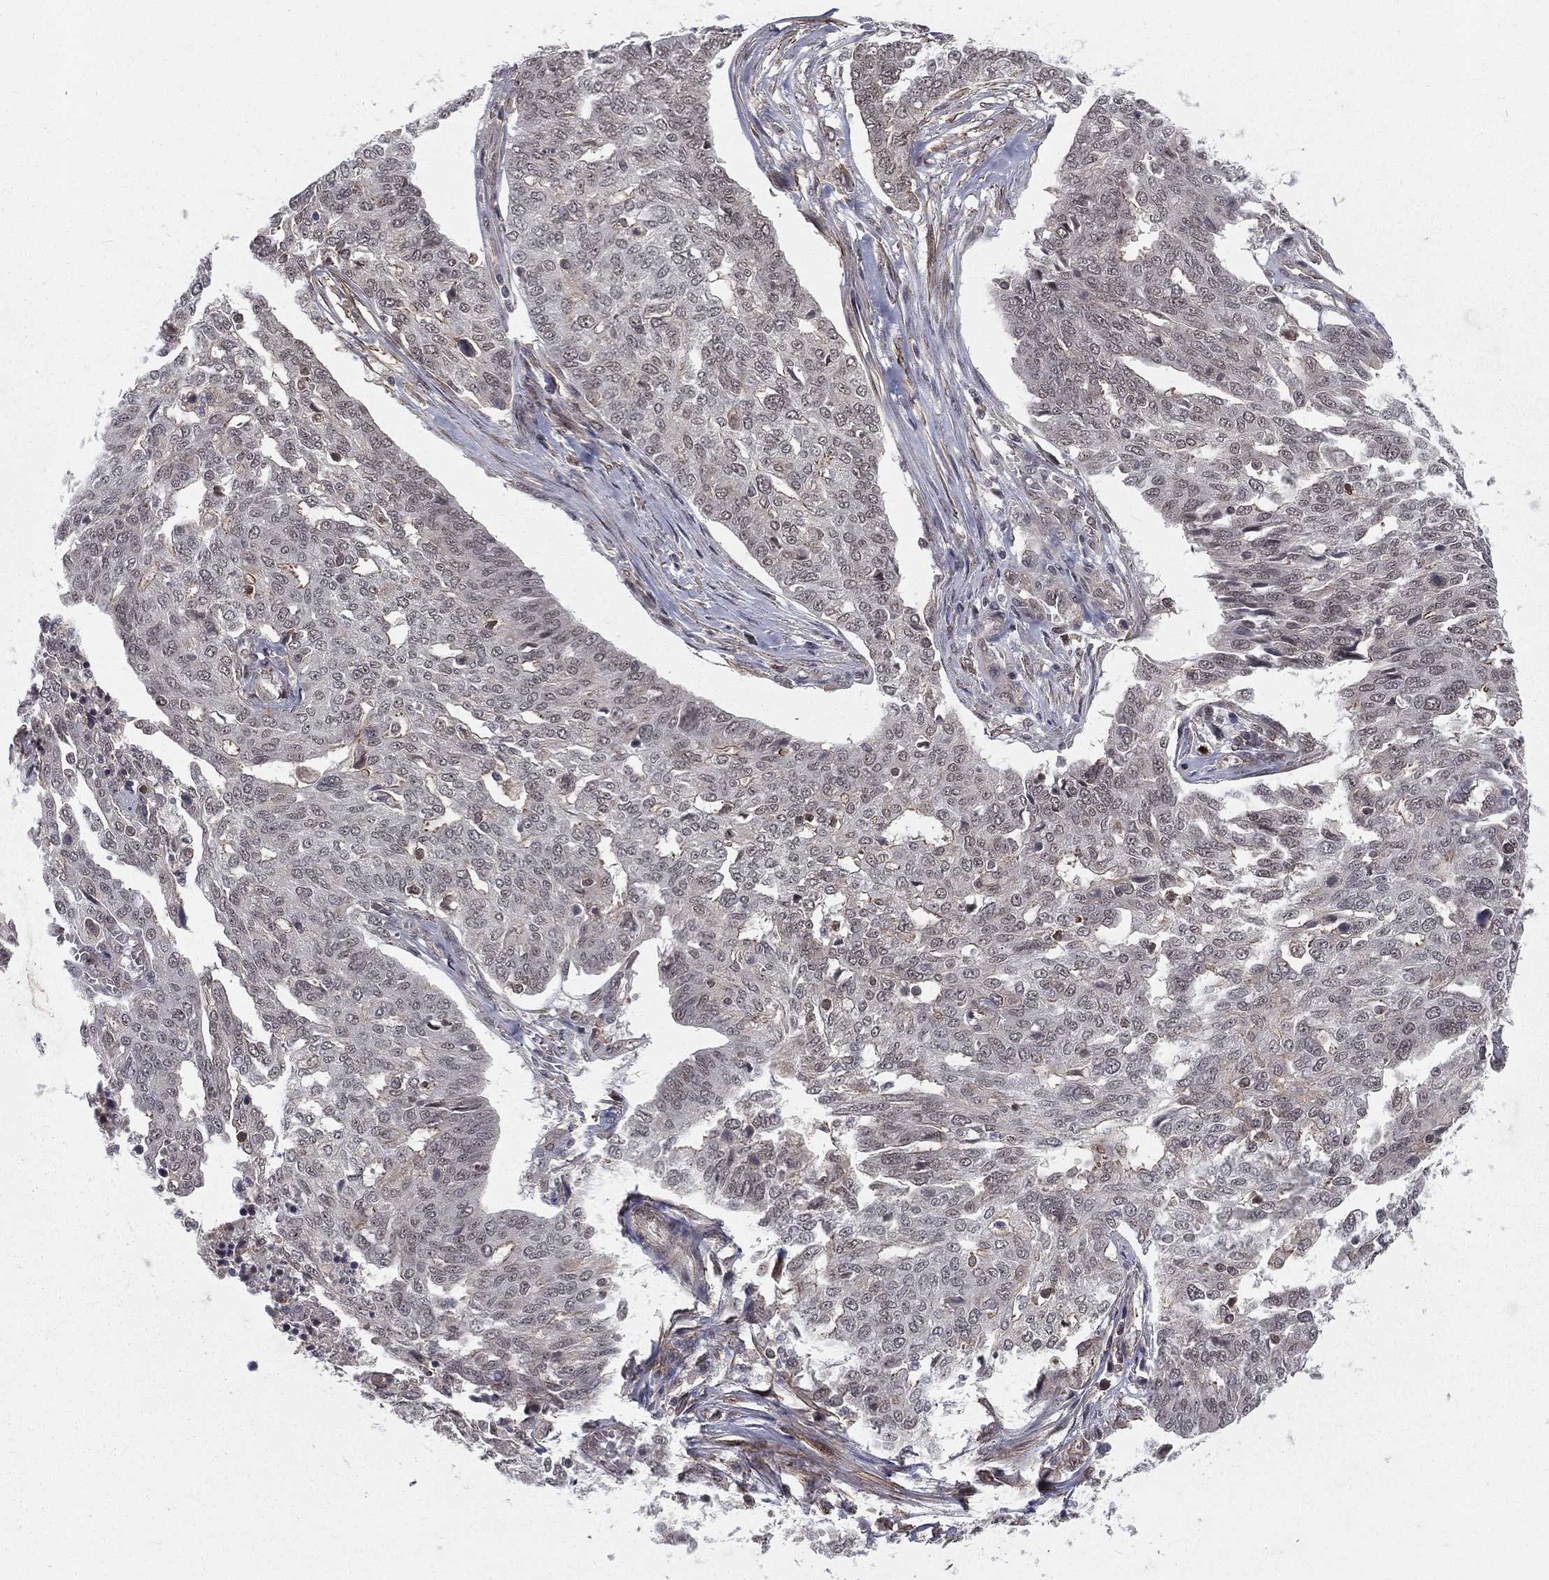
{"staining": {"intensity": "negative", "quantity": "none", "location": "none"}, "tissue": "ovarian cancer", "cell_type": "Tumor cells", "image_type": "cancer", "snomed": [{"axis": "morphology", "description": "Cystadenocarcinoma, serous, NOS"}, {"axis": "topography", "description": "Ovary"}], "caption": "Immunohistochemical staining of ovarian cancer shows no significant positivity in tumor cells. (Immunohistochemistry (ihc), brightfield microscopy, high magnification).", "gene": "MORC2", "patient": {"sex": "female", "age": 67}}